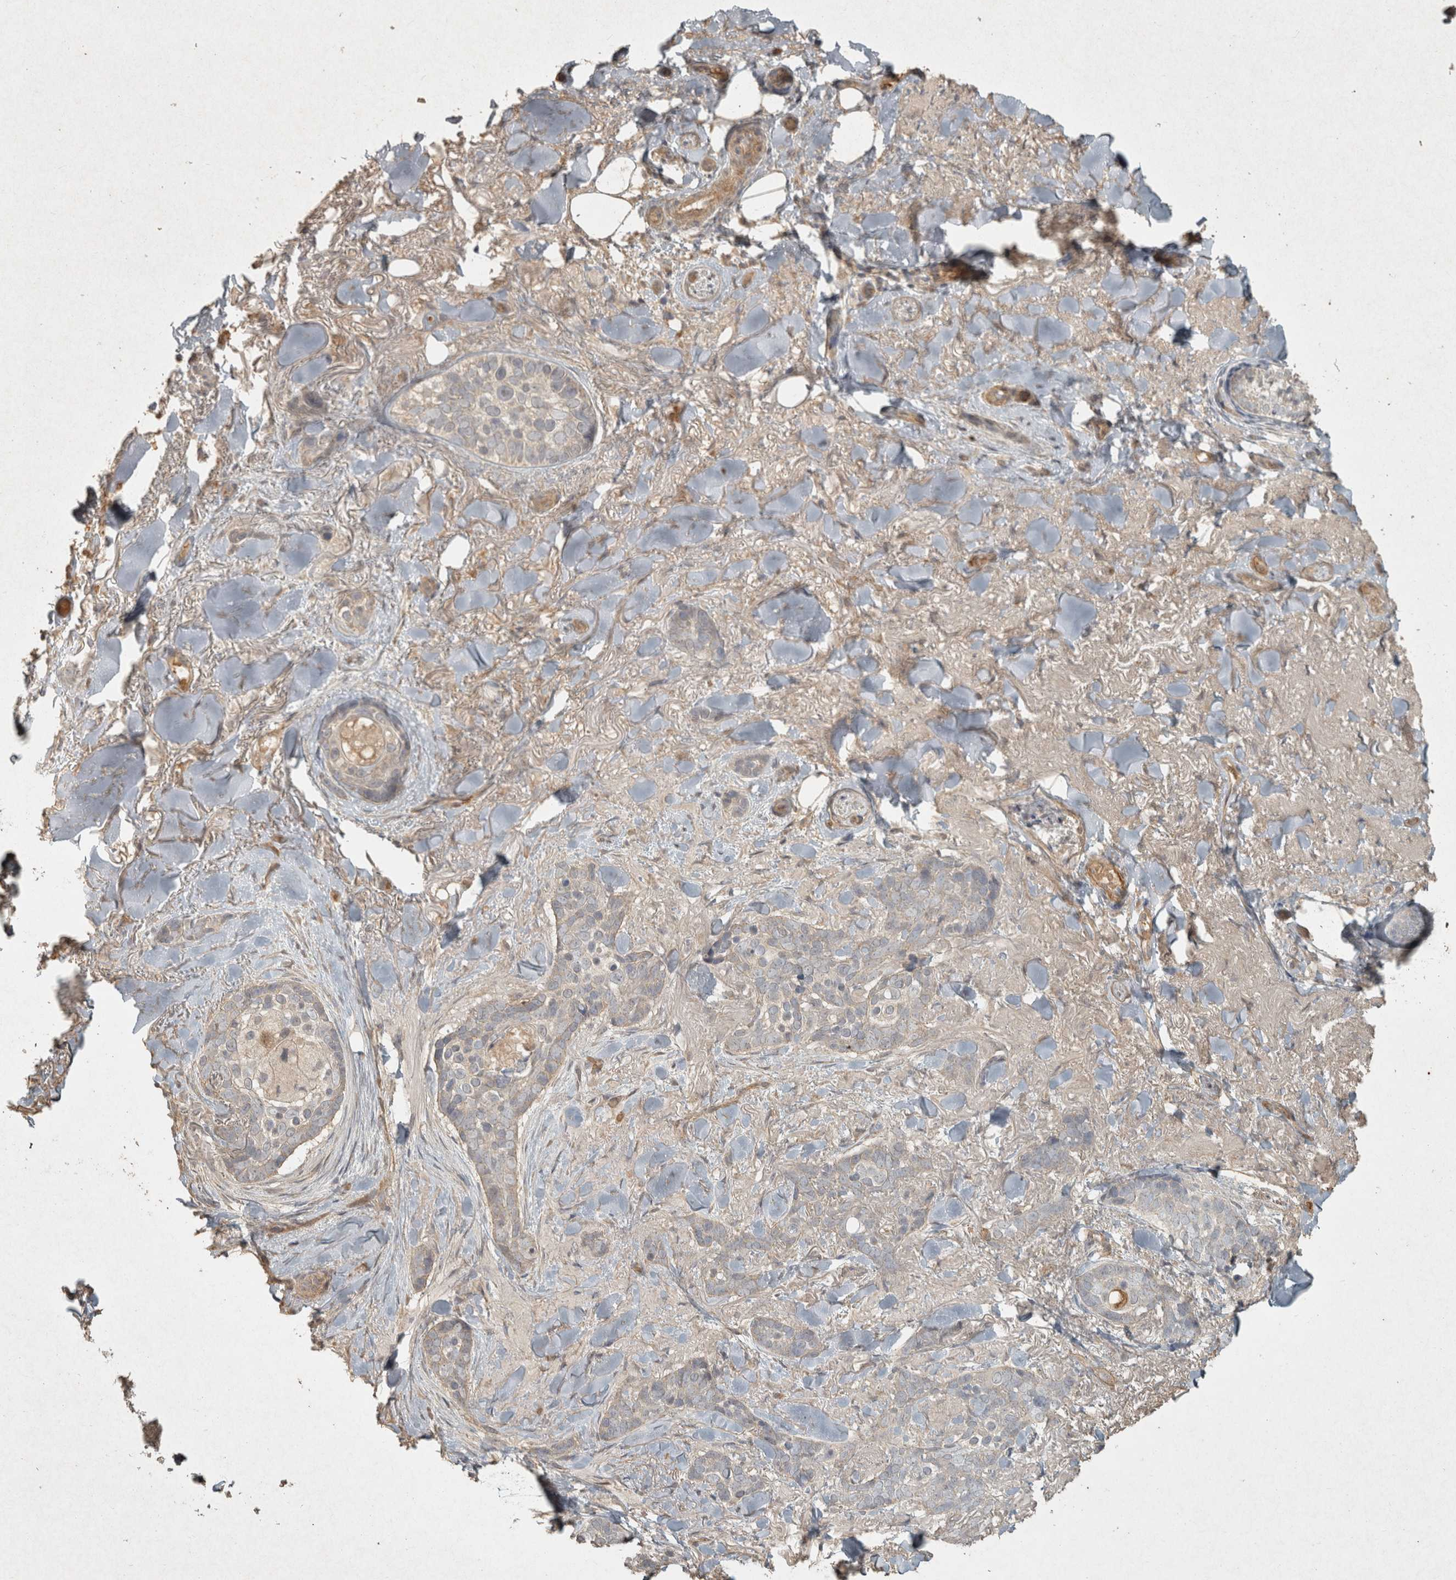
{"staining": {"intensity": "negative", "quantity": "none", "location": "none"}, "tissue": "skin cancer", "cell_type": "Tumor cells", "image_type": "cancer", "snomed": [{"axis": "morphology", "description": "Basal cell carcinoma"}, {"axis": "topography", "description": "Skin"}], "caption": "DAB immunohistochemical staining of basal cell carcinoma (skin) demonstrates no significant positivity in tumor cells. The staining was performed using DAB (3,3'-diaminobenzidine) to visualize the protein expression in brown, while the nuclei were stained in blue with hematoxylin (Magnification: 20x).", "gene": "OSTN", "patient": {"sex": "female", "age": 82}}